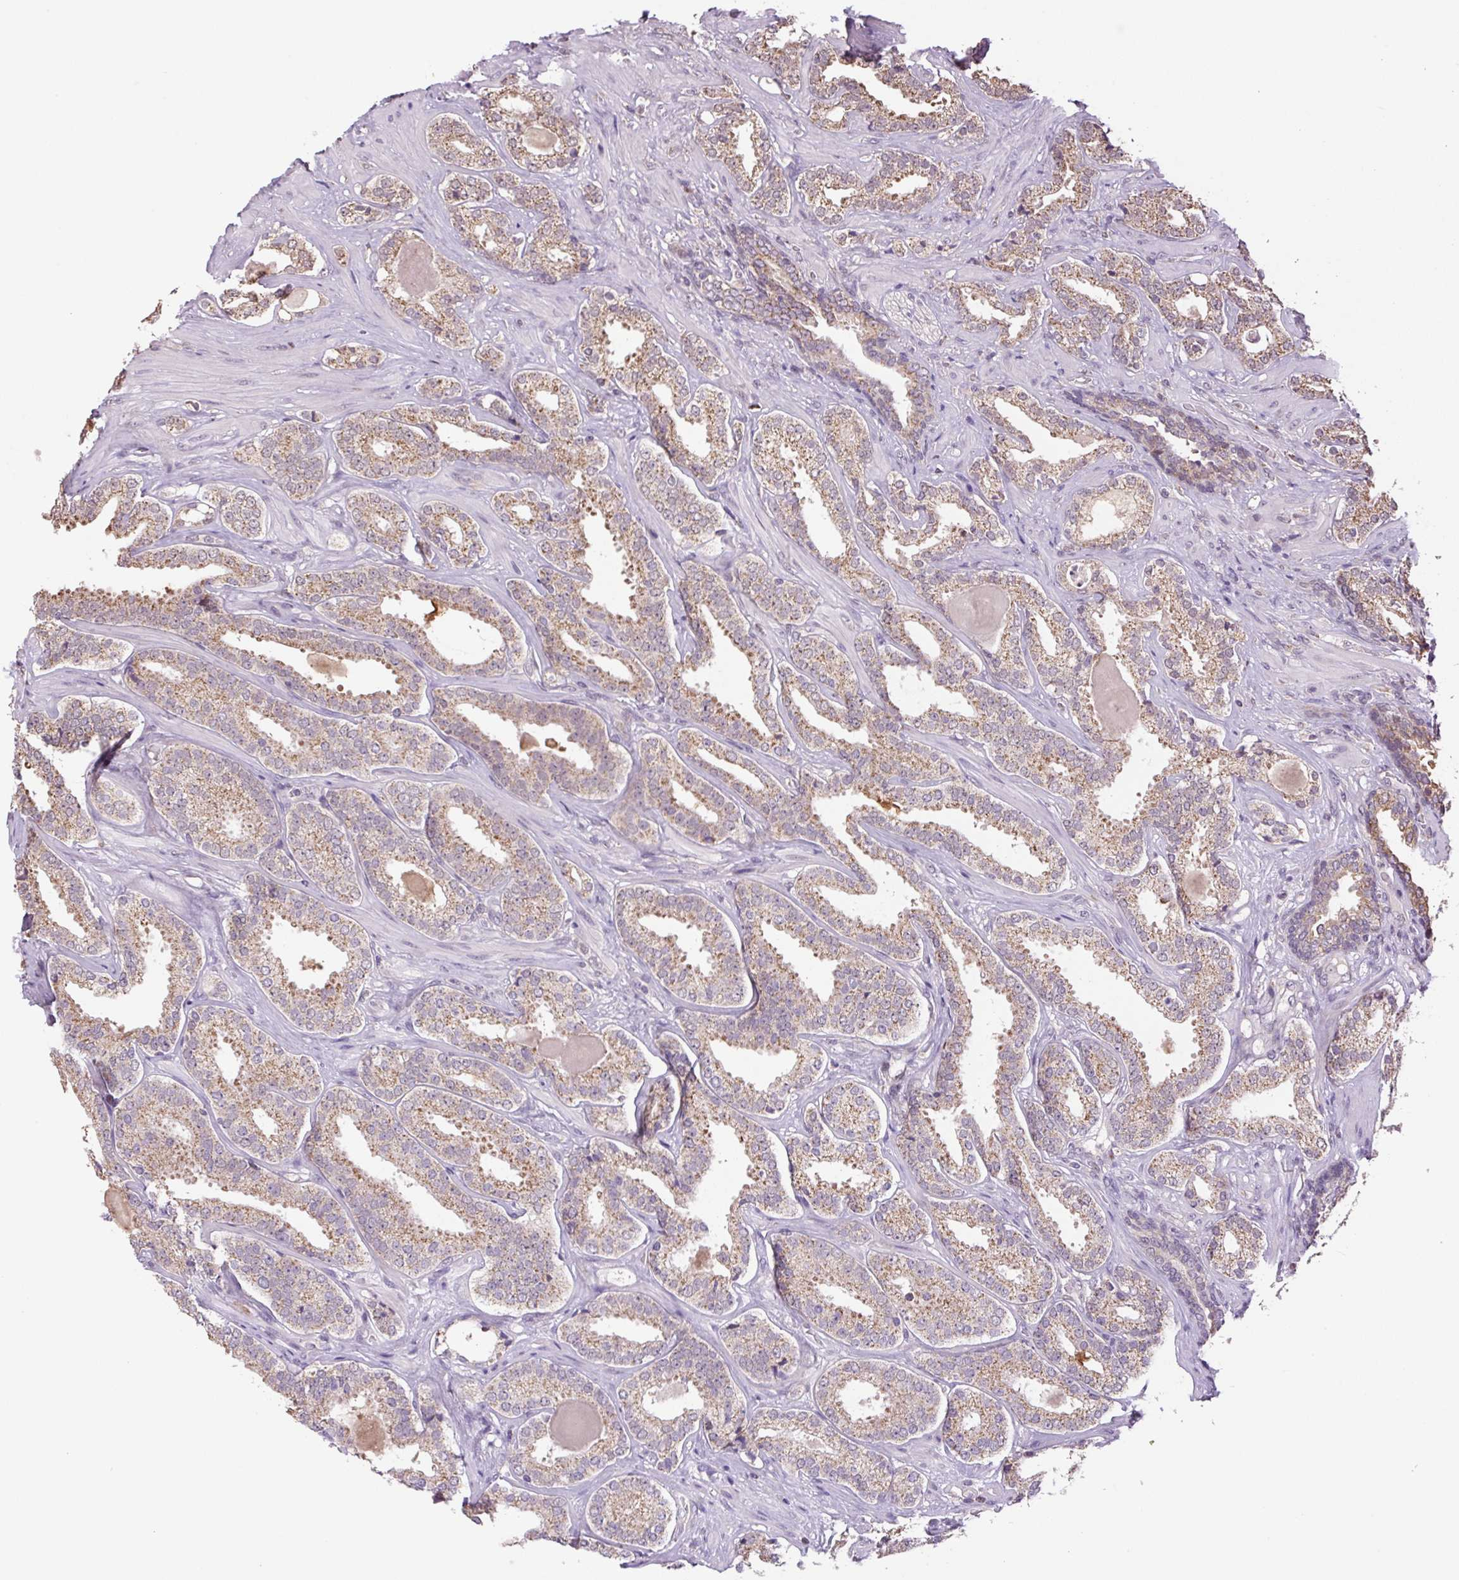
{"staining": {"intensity": "moderate", "quantity": "25%-75%", "location": "cytoplasmic/membranous"}, "tissue": "prostate cancer", "cell_type": "Tumor cells", "image_type": "cancer", "snomed": [{"axis": "morphology", "description": "Adenocarcinoma, High grade"}, {"axis": "topography", "description": "Prostate"}], "caption": "Prostate high-grade adenocarcinoma stained with a brown dye reveals moderate cytoplasmic/membranous positive positivity in about 25%-75% of tumor cells.", "gene": "SGF29", "patient": {"sex": "male", "age": 65}}